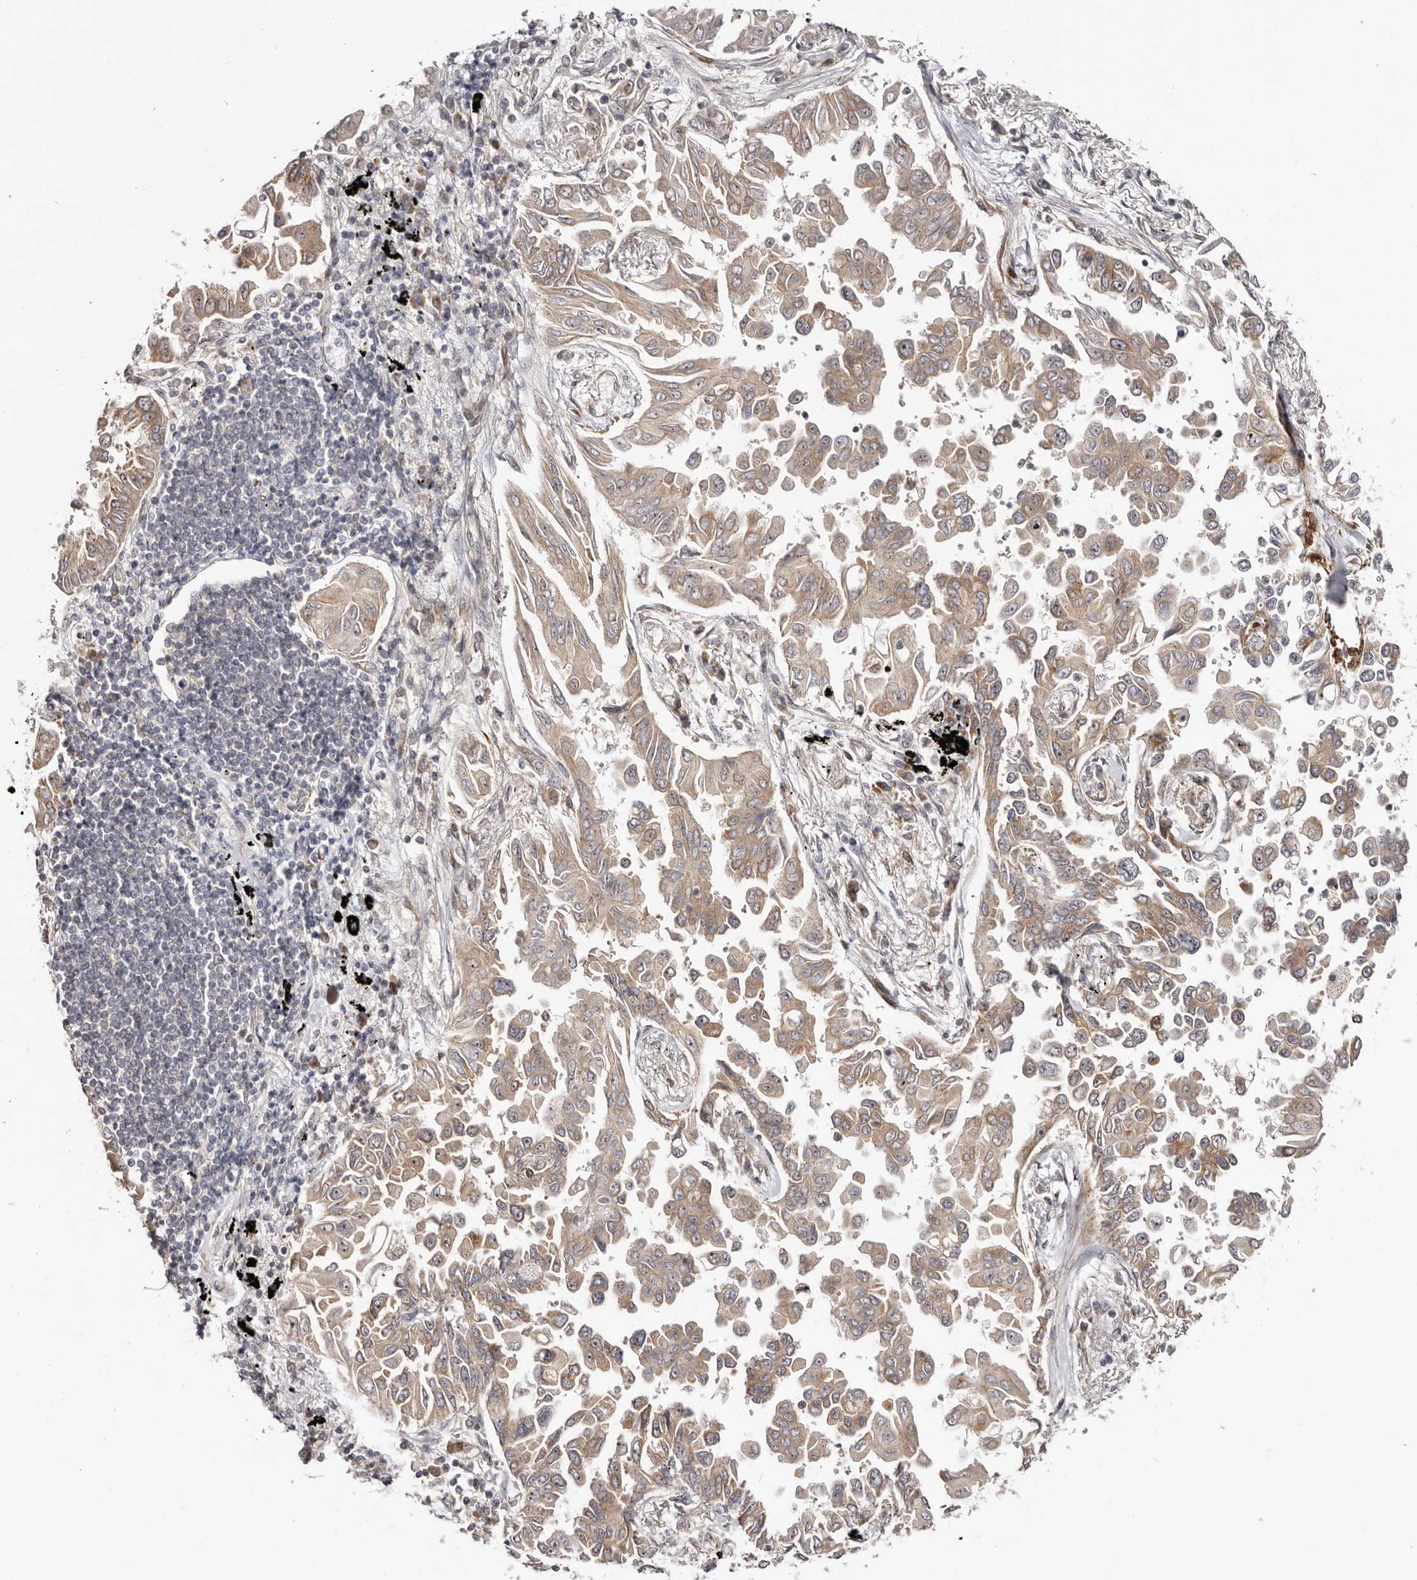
{"staining": {"intensity": "weak", "quantity": ">75%", "location": "cytoplasmic/membranous"}, "tissue": "lung cancer", "cell_type": "Tumor cells", "image_type": "cancer", "snomed": [{"axis": "morphology", "description": "Adenocarcinoma, NOS"}, {"axis": "topography", "description": "Lung"}], "caption": "The micrograph demonstrates staining of lung cancer (adenocarcinoma), revealing weak cytoplasmic/membranous protein staining (brown color) within tumor cells.", "gene": "MICAL2", "patient": {"sex": "female", "age": 67}}